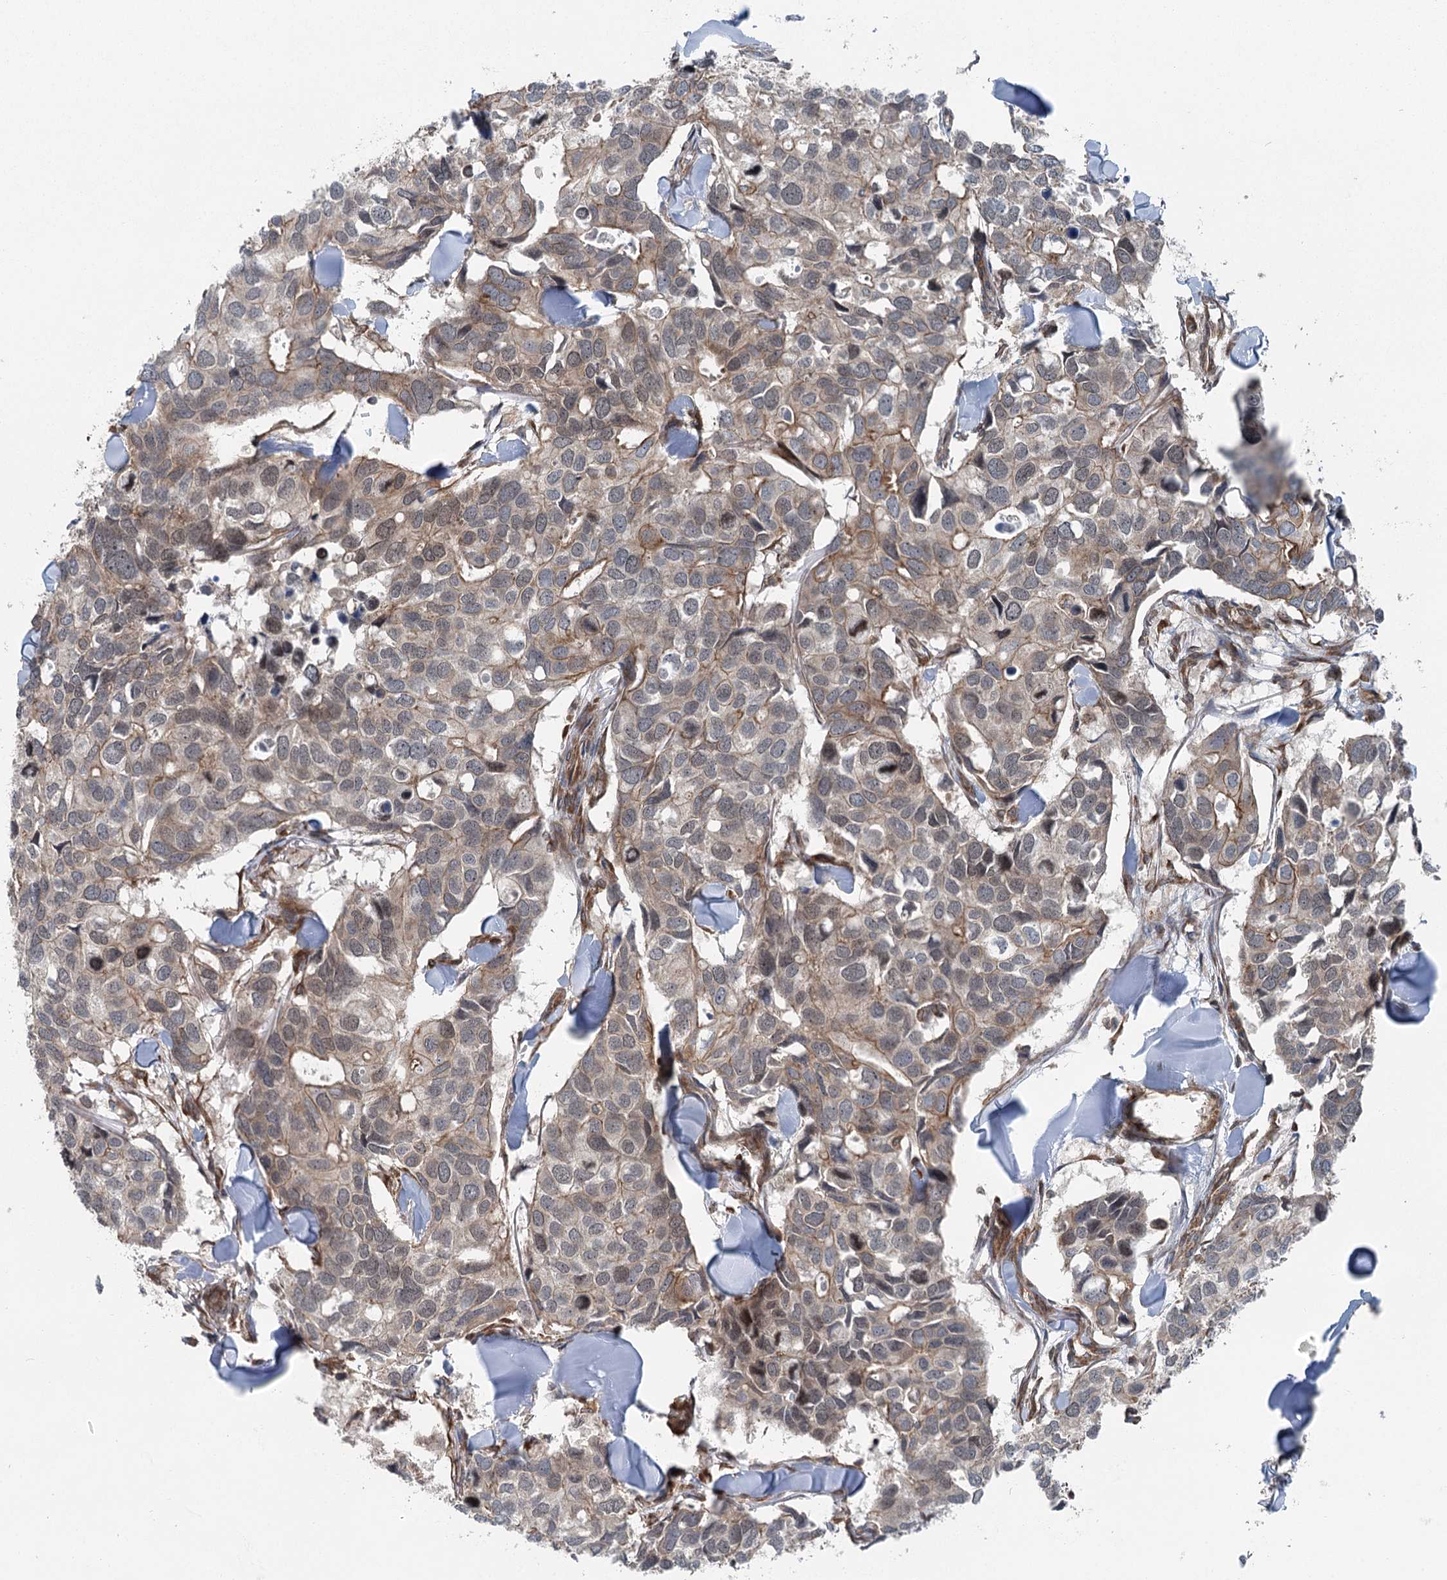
{"staining": {"intensity": "moderate", "quantity": "25%-75%", "location": "cytoplasmic/membranous"}, "tissue": "breast cancer", "cell_type": "Tumor cells", "image_type": "cancer", "snomed": [{"axis": "morphology", "description": "Duct carcinoma"}, {"axis": "topography", "description": "Breast"}], "caption": "Immunohistochemical staining of human breast infiltrating ductal carcinoma demonstrates medium levels of moderate cytoplasmic/membranous staining in about 25%-75% of tumor cells.", "gene": "IQSEC1", "patient": {"sex": "female", "age": 83}}